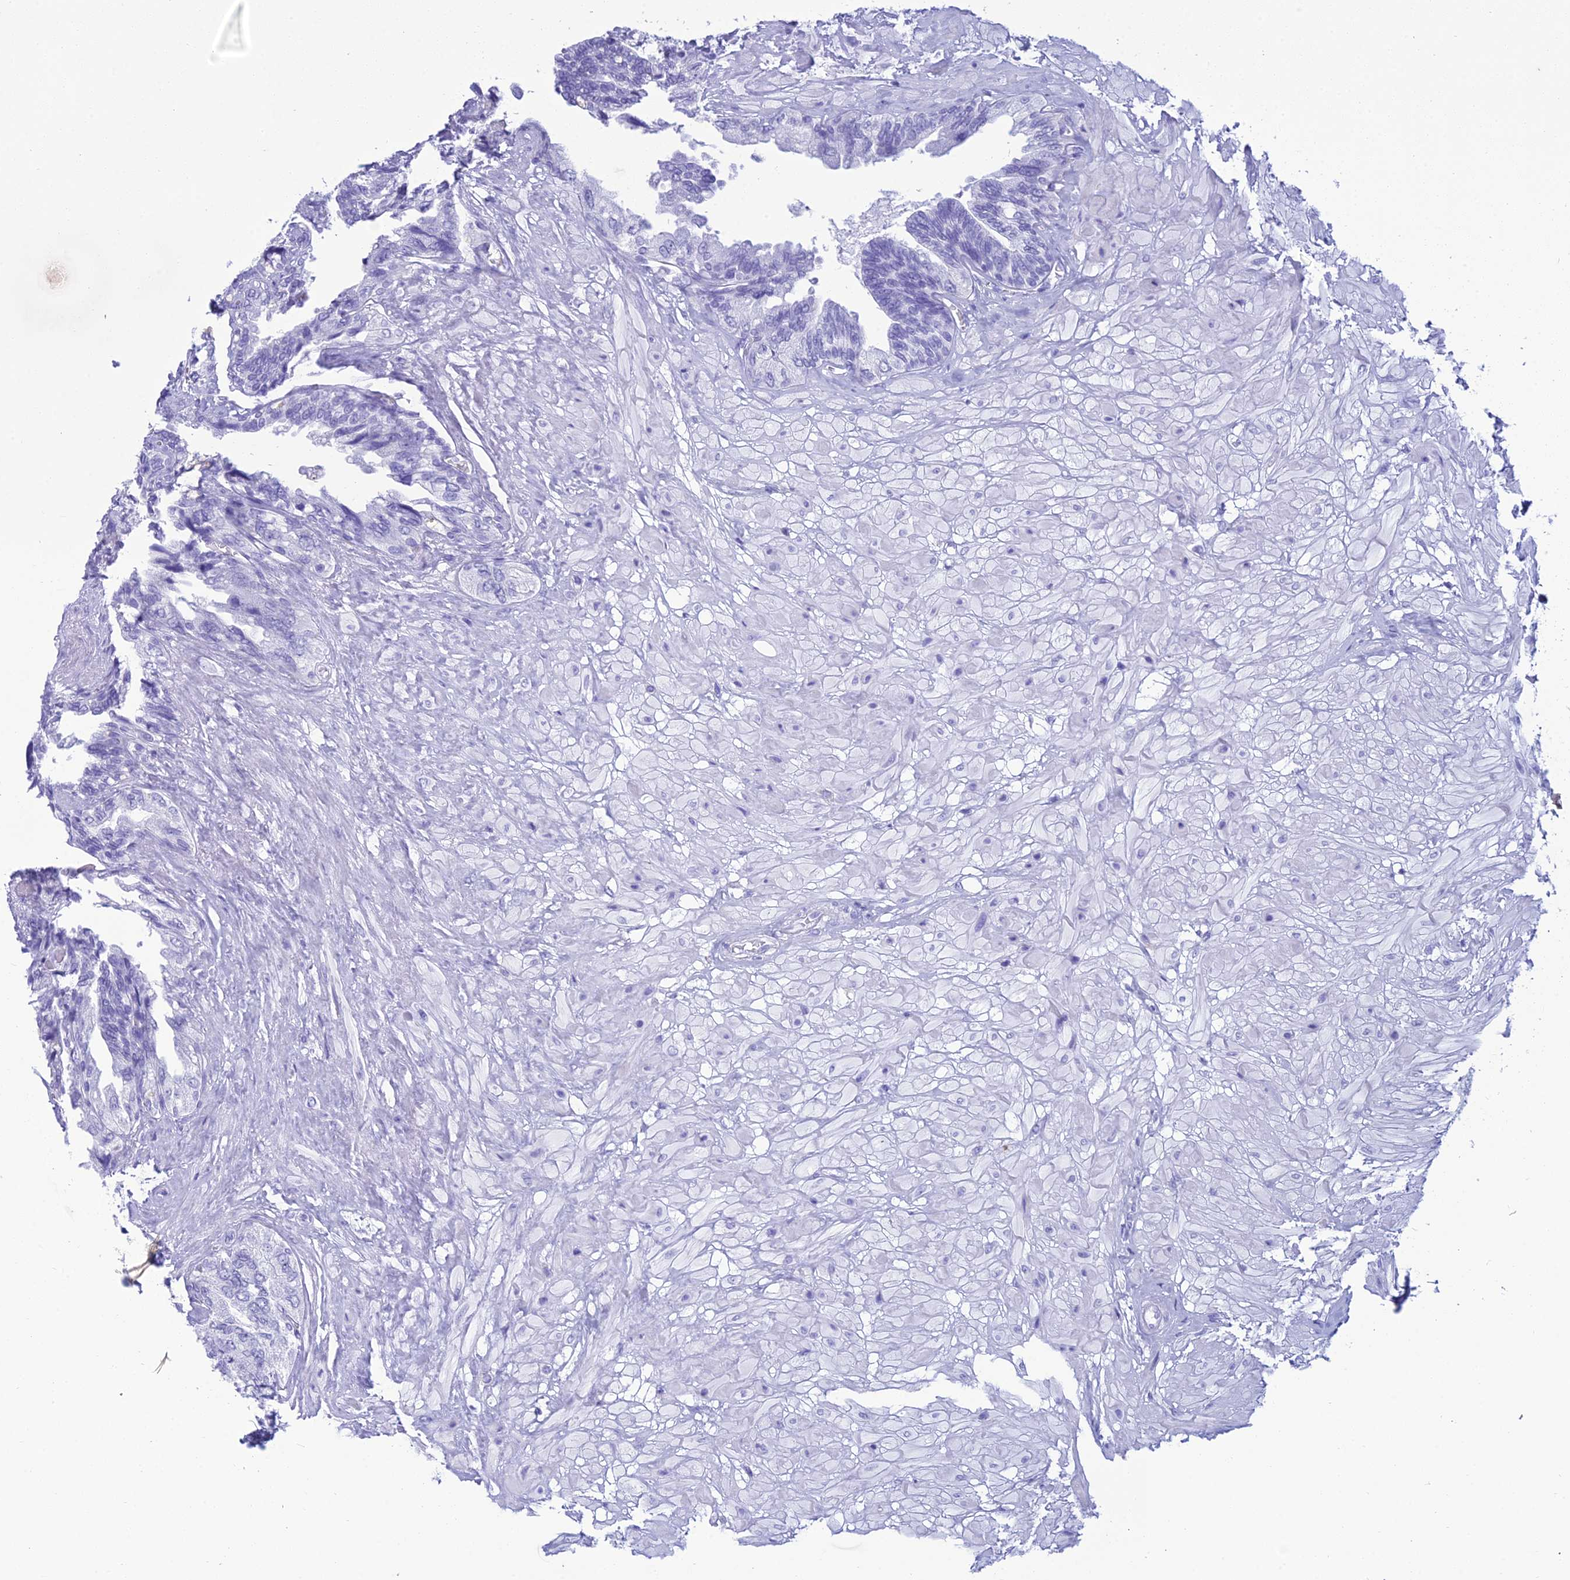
{"staining": {"intensity": "negative", "quantity": "none", "location": "none"}, "tissue": "seminal vesicle", "cell_type": "Glandular cells", "image_type": "normal", "snomed": [{"axis": "morphology", "description": "Normal tissue, NOS"}, {"axis": "topography", "description": "Seminal veicle"}, {"axis": "topography", "description": "Peripheral nerve tissue"}], "caption": "An immunohistochemistry (IHC) photomicrograph of unremarkable seminal vesicle is shown. There is no staining in glandular cells of seminal vesicle. (Immunohistochemistry, brightfield microscopy, high magnification).", "gene": "ZNF442", "patient": {"sex": "male", "age": 60}}